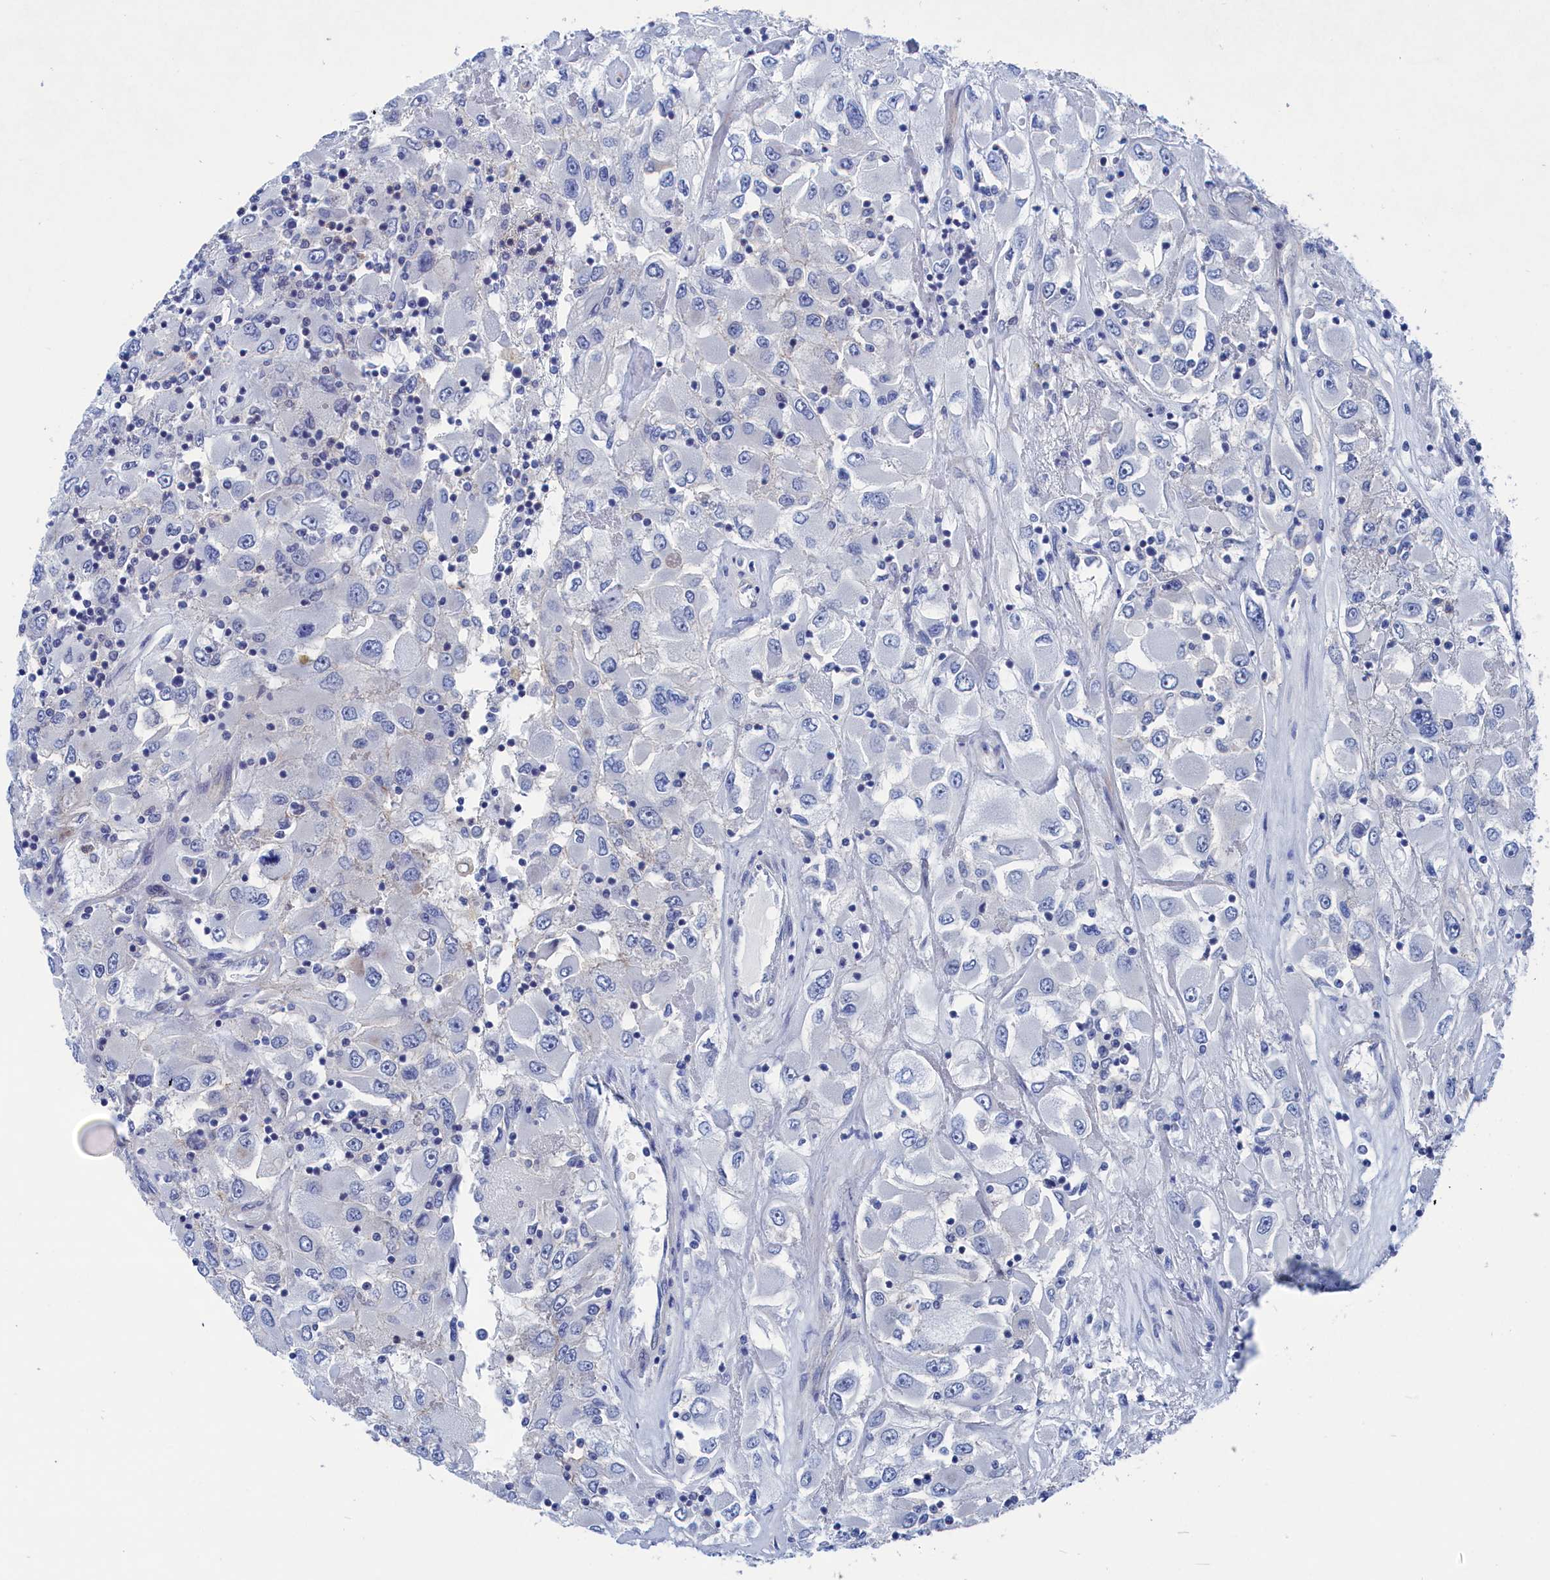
{"staining": {"intensity": "negative", "quantity": "none", "location": "none"}, "tissue": "renal cancer", "cell_type": "Tumor cells", "image_type": "cancer", "snomed": [{"axis": "morphology", "description": "Adenocarcinoma, NOS"}, {"axis": "topography", "description": "Kidney"}], "caption": "Renal cancer (adenocarcinoma) was stained to show a protein in brown. There is no significant positivity in tumor cells.", "gene": "MARCHF3", "patient": {"sex": "female", "age": 52}}